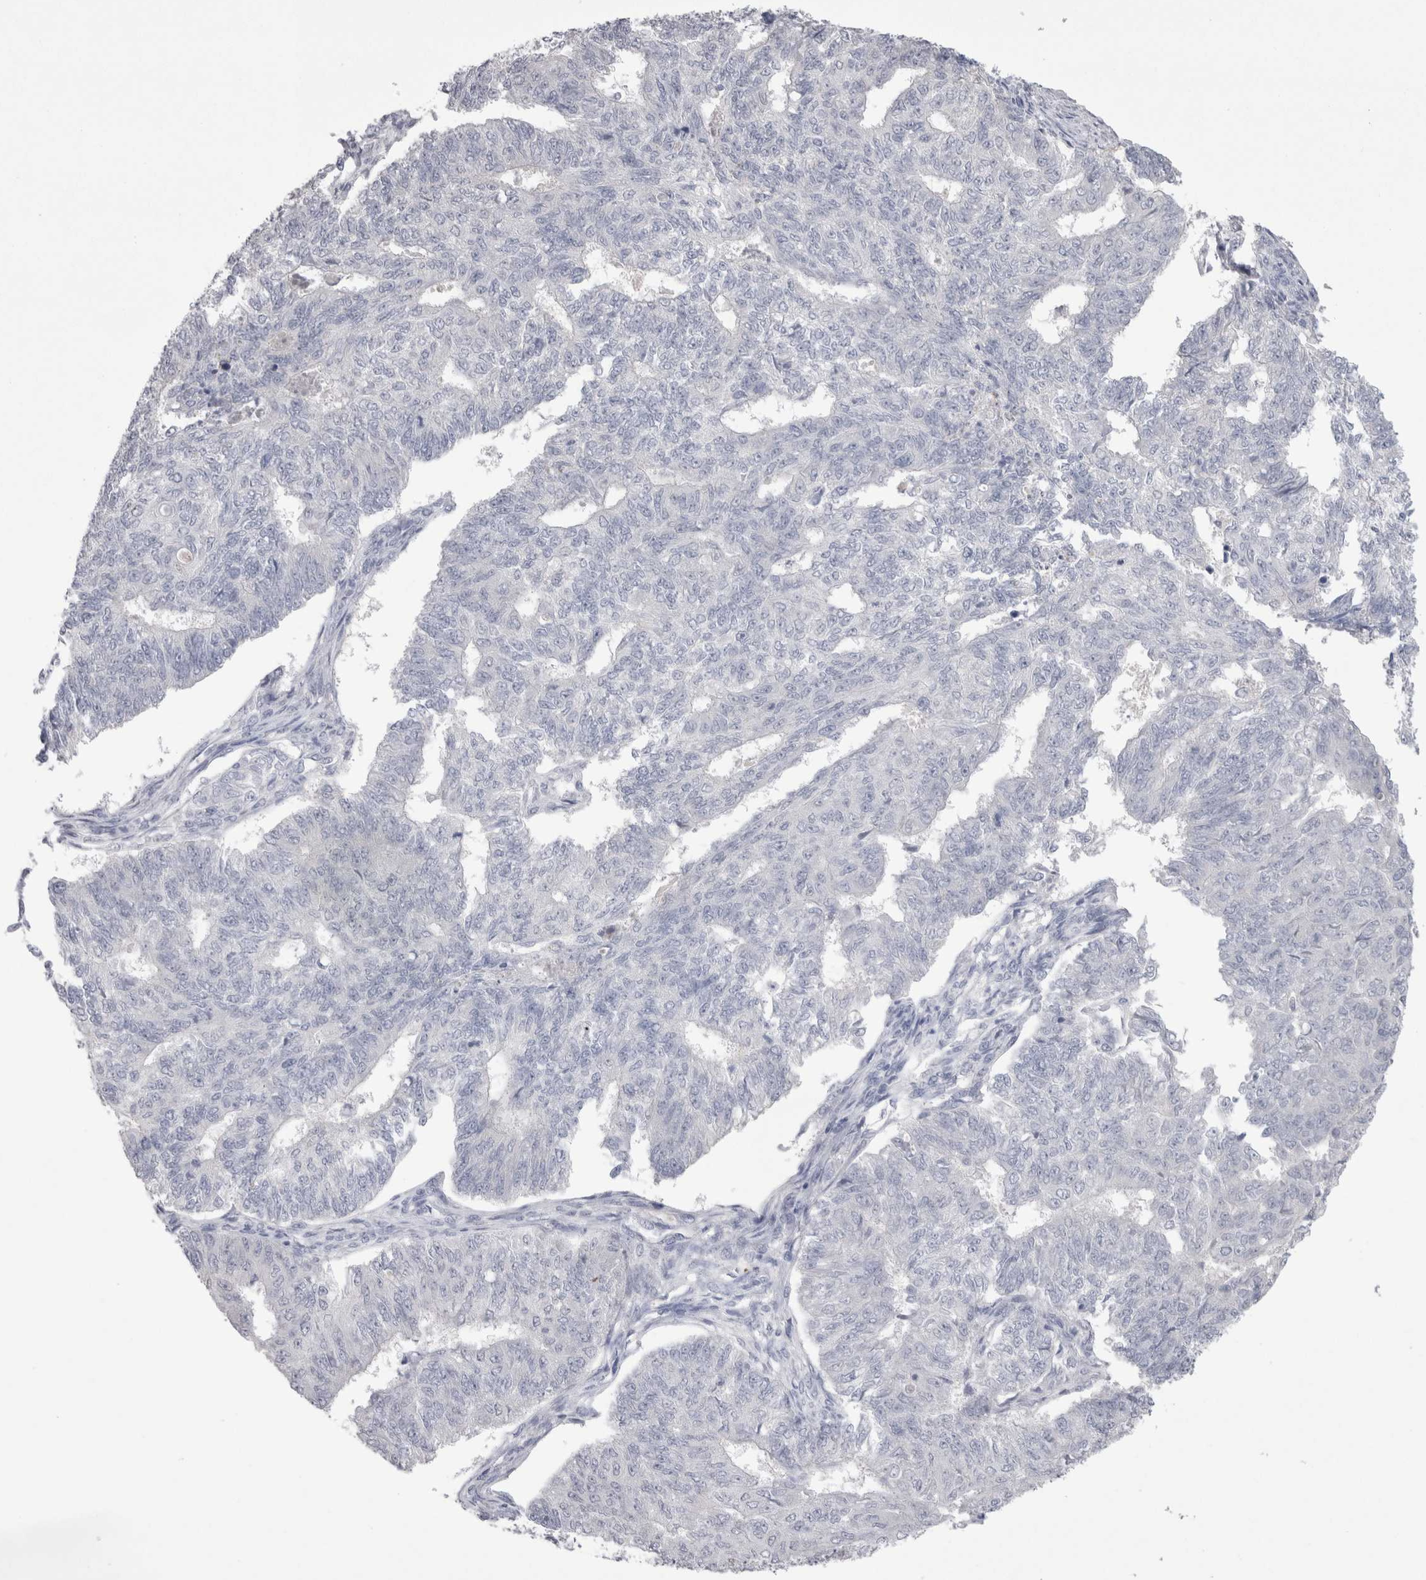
{"staining": {"intensity": "negative", "quantity": "none", "location": "none"}, "tissue": "endometrial cancer", "cell_type": "Tumor cells", "image_type": "cancer", "snomed": [{"axis": "morphology", "description": "Adenocarcinoma, NOS"}, {"axis": "topography", "description": "Endometrium"}], "caption": "Immunohistochemistry of human endometrial cancer shows no positivity in tumor cells.", "gene": "SUCNR1", "patient": {"sex": "female", "age": 32}}